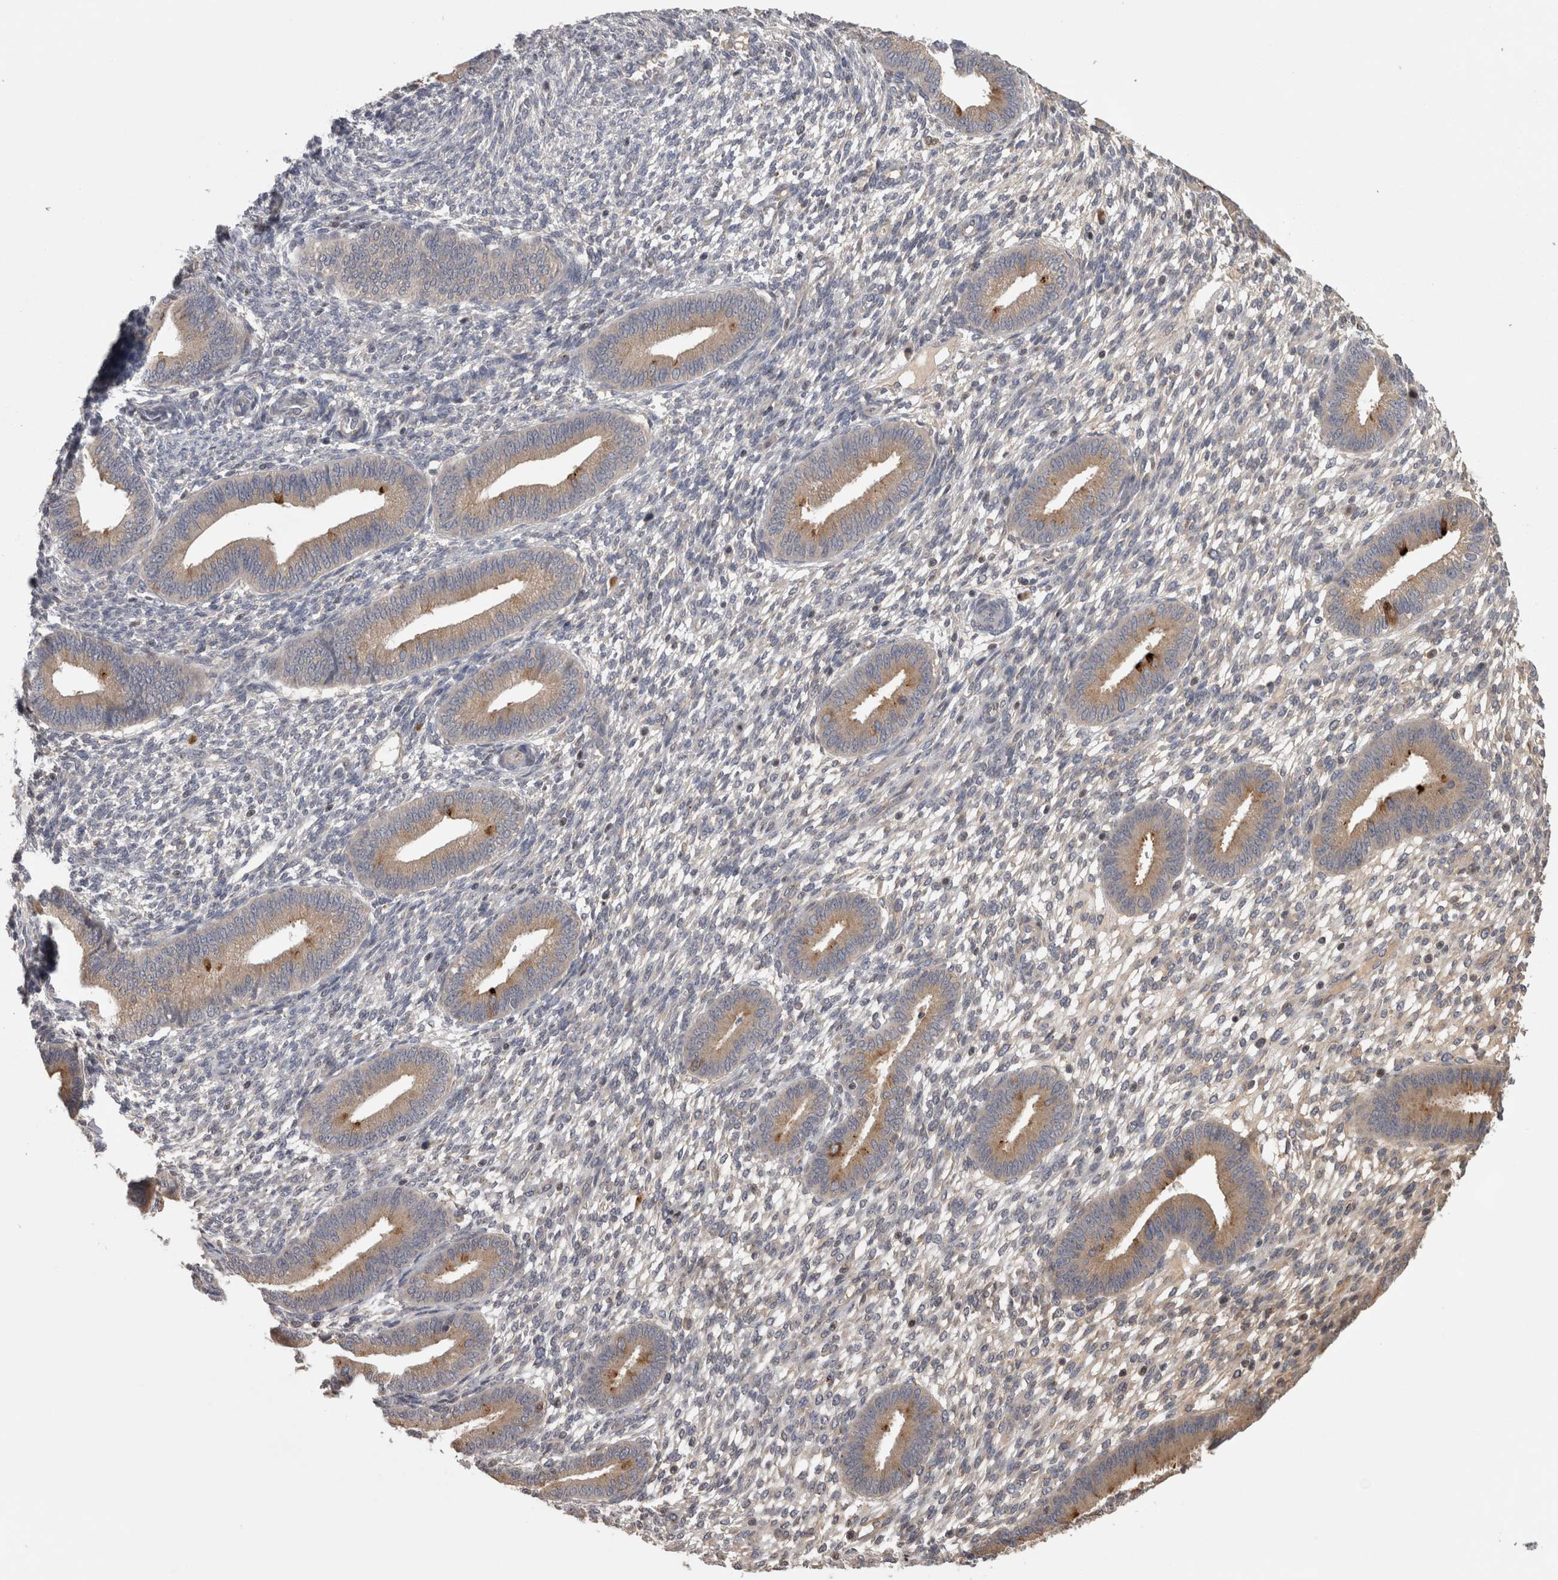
{"staining": {"intensity": "negative", "quantity": "none", "location": "none"}, "tissue": "endometrium", "cell_type": "Cells in endometrial stroma", "image_type": "normal", "snomed": [{"axis": "morphology", "description": "Normal tissue, NOS"}, {"axis": "topography", "description": "Endometrium"}], "caption": "The image reveals no significant staining in cells in endometrial stroma of endometrium. Nuclei are stained in blue.", "gene": "PCM1", "patient": {"sex": "female", "age": 46}}